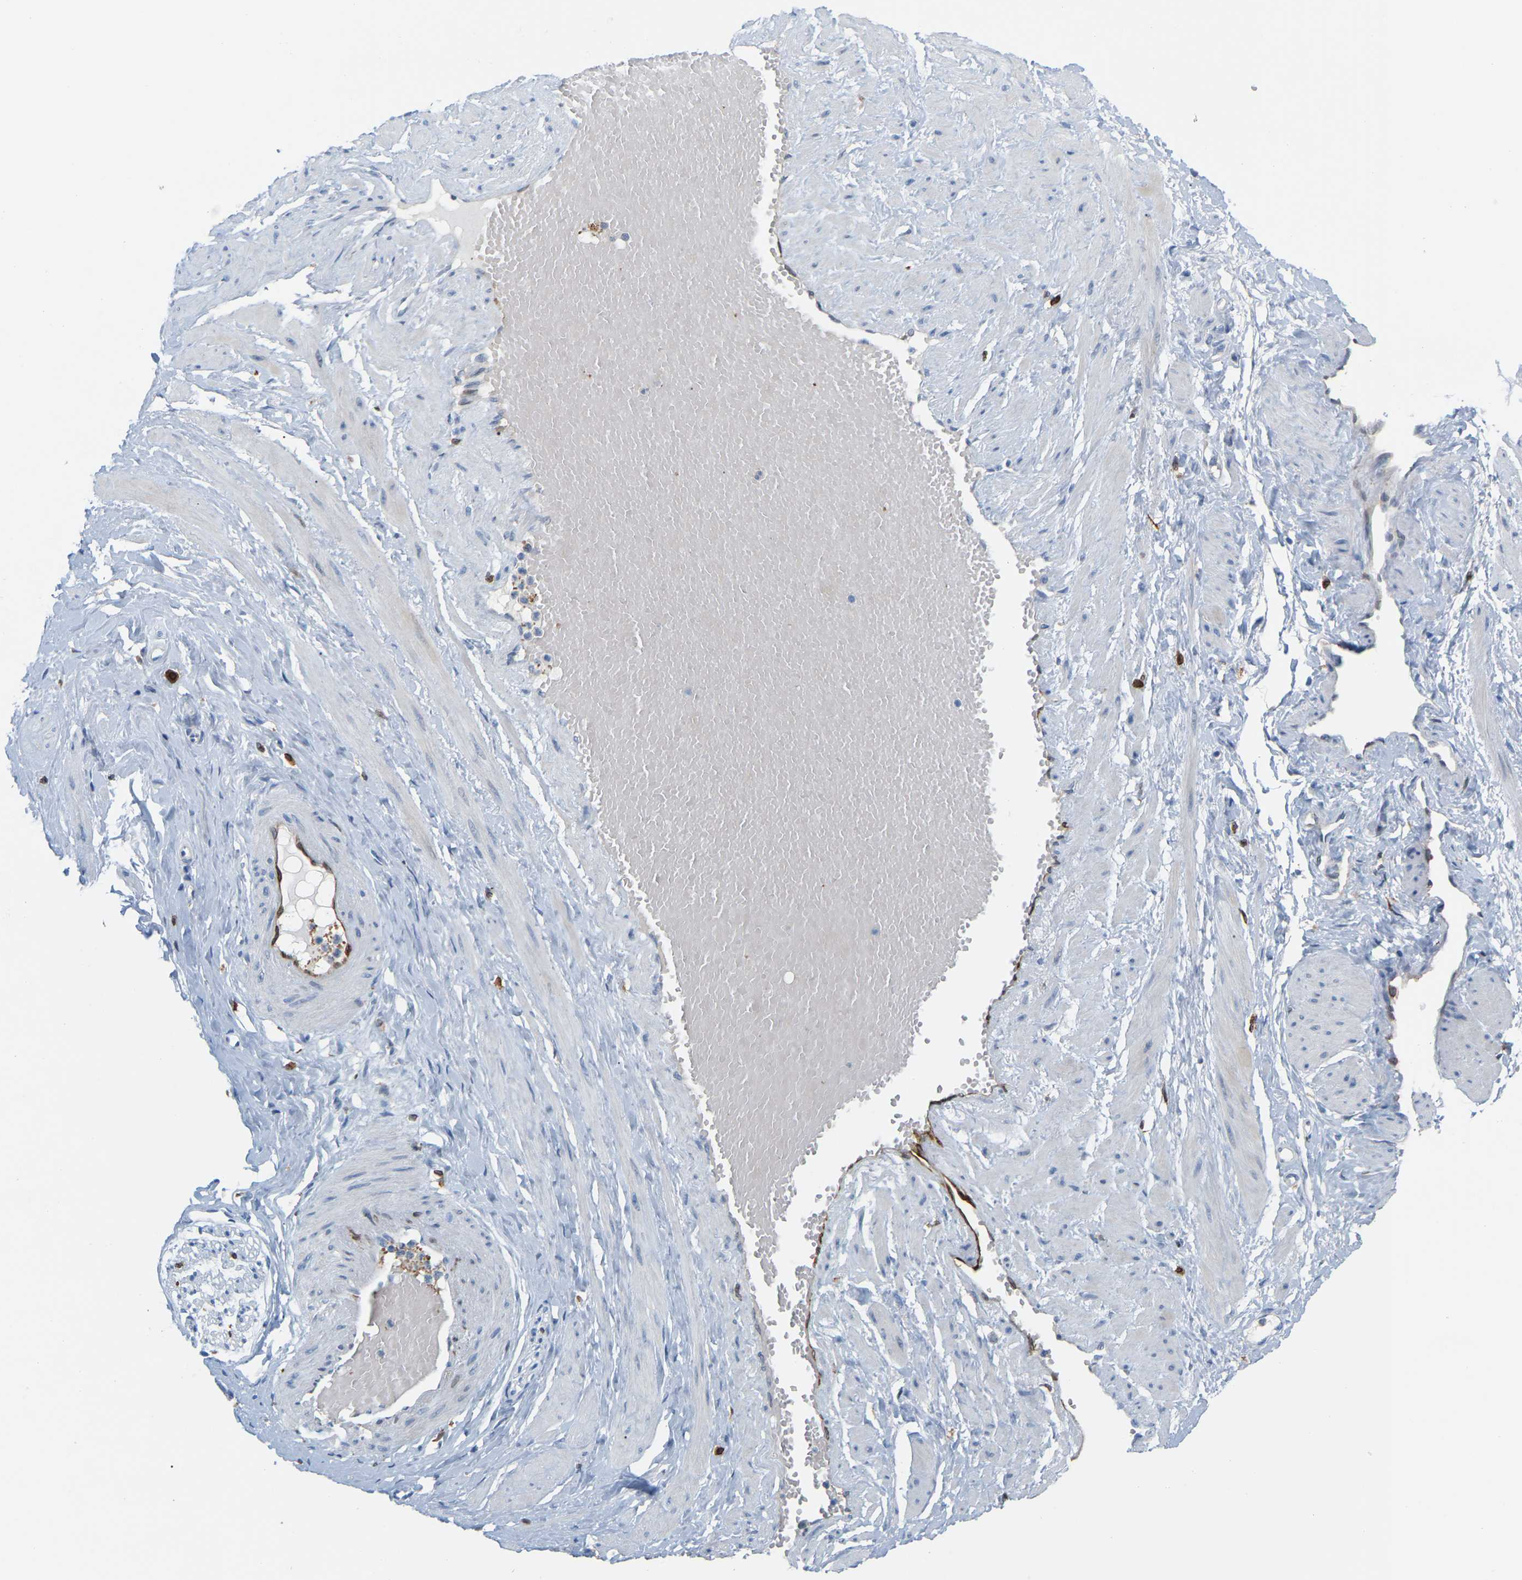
{"staining": {"intensity": "negative", "quantity": "none", "location": "none"}, "tissue": "adipose tissue", "cell_type": "Adipocytes", "image_type": "normal", "snomed": [{"axis": "morphology", "description": "Normal tissue, NOS"}, {"axis": "topography", "description": "Soft tissue"}, {"axis": "topography", "description": "Vascular tissue"}], "caption": "The photomicrograph exhibits no significant staining in adipocytes of adipose tissue.", "gene": "PTGS1", "patient": {"sex": "female", "age": 35}}